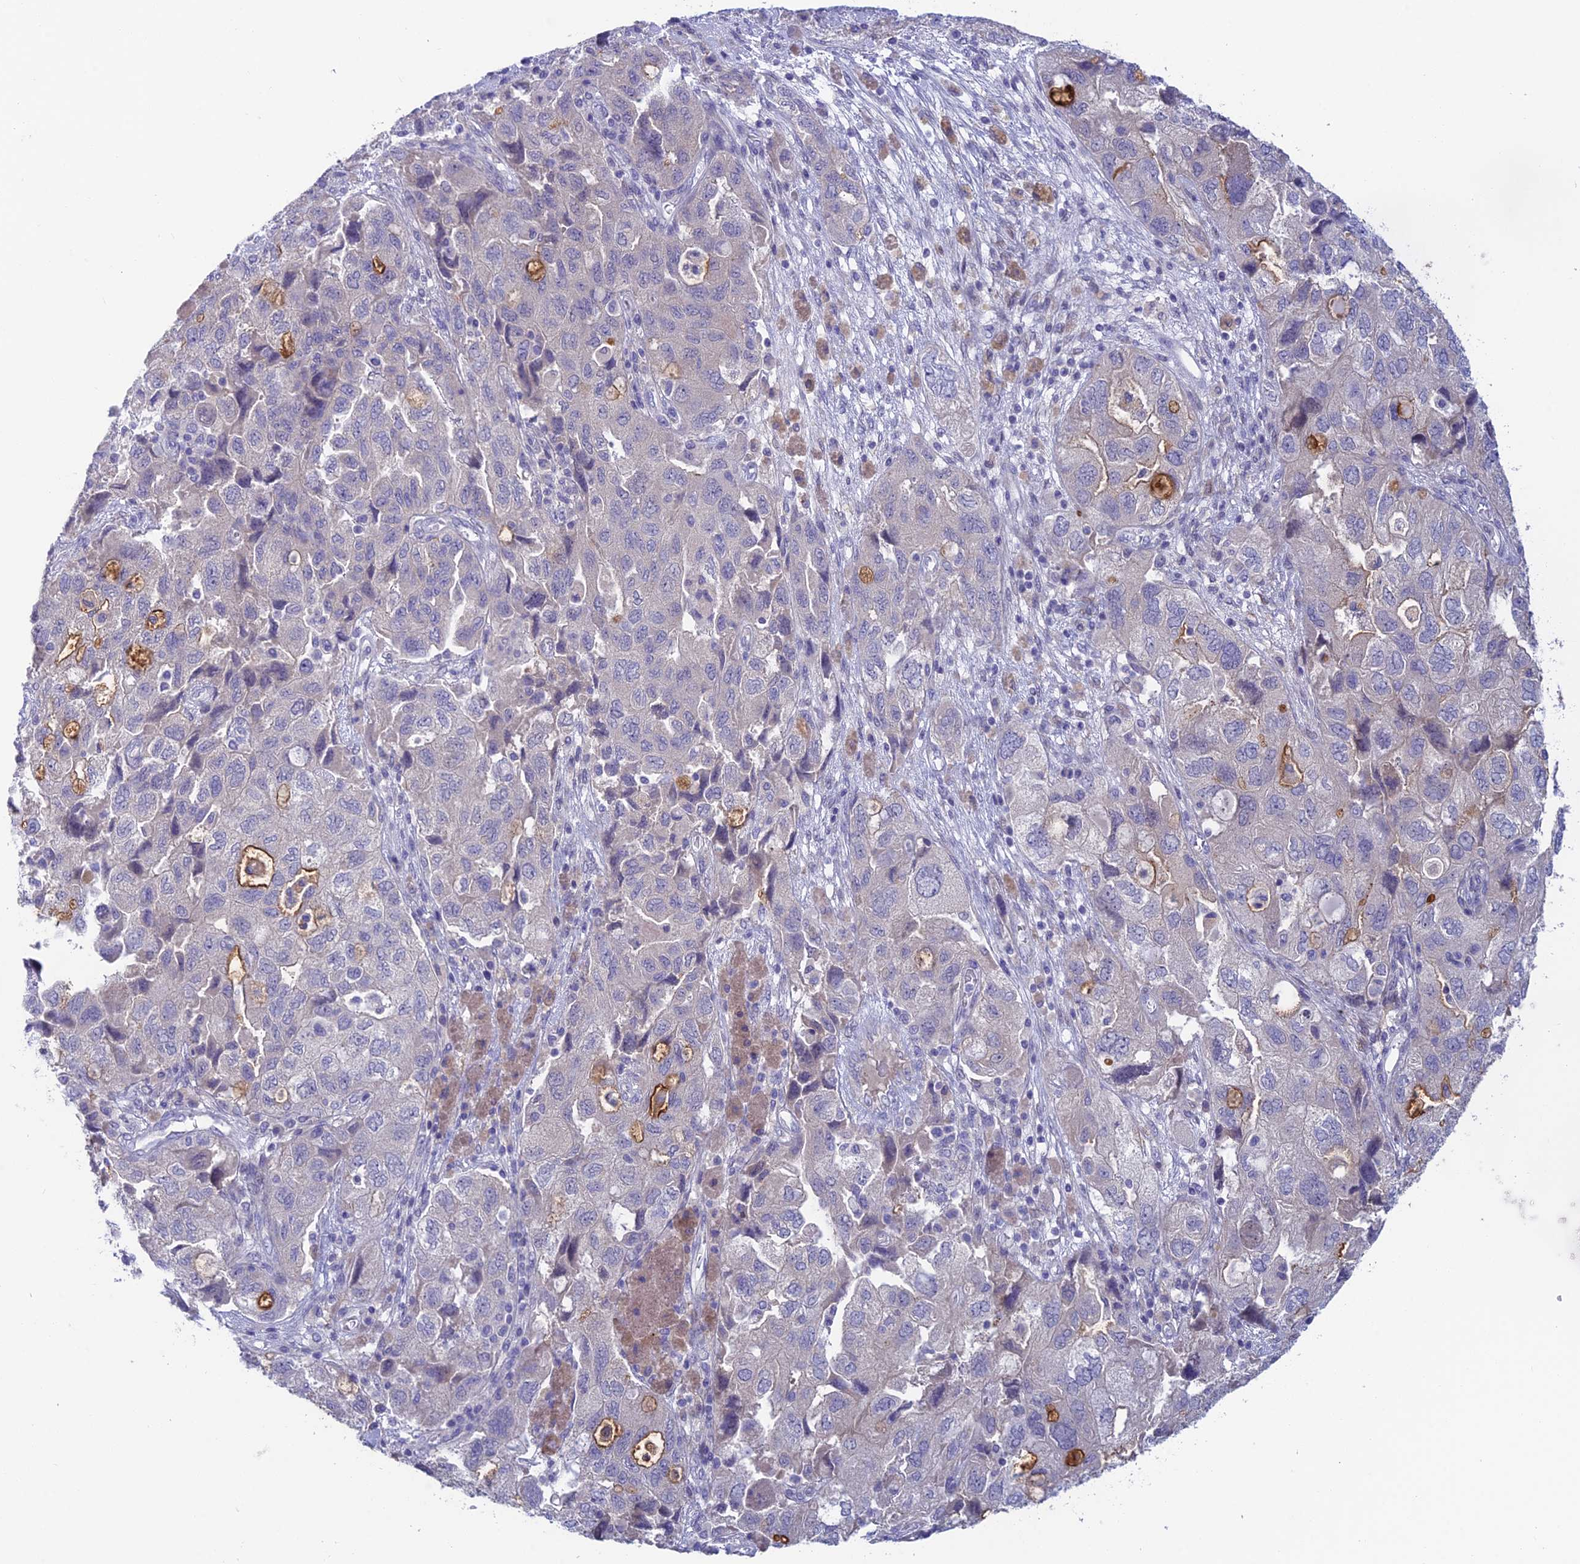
{"staining": {"intensity": "moderate", "quantity": "<25%", "location": "cytoplasmic/membranous"}, "tissue": "ovarian cancer", "cell_type": "Tumor cells", "image_type": "cancer", "snomed": [{"axis": "morphology", "description": "Carcinoma, NOS"}, {"axis": "morphology", "description": "Cystadenocarcinoma, serous, NOS"}, {"axis": "topography", "description": "Ovary"}], "caption": "Protein staining of ovarian cancer (carcinoma) tissue demonstrates moderate cytoplasmic/membranous staining in approximately <25% of tumor cells. (Brightfield microscopy of DAB IHC at high magnification).", "gene": "XPO7", "patient": {"sex": "female", "age": 69}}